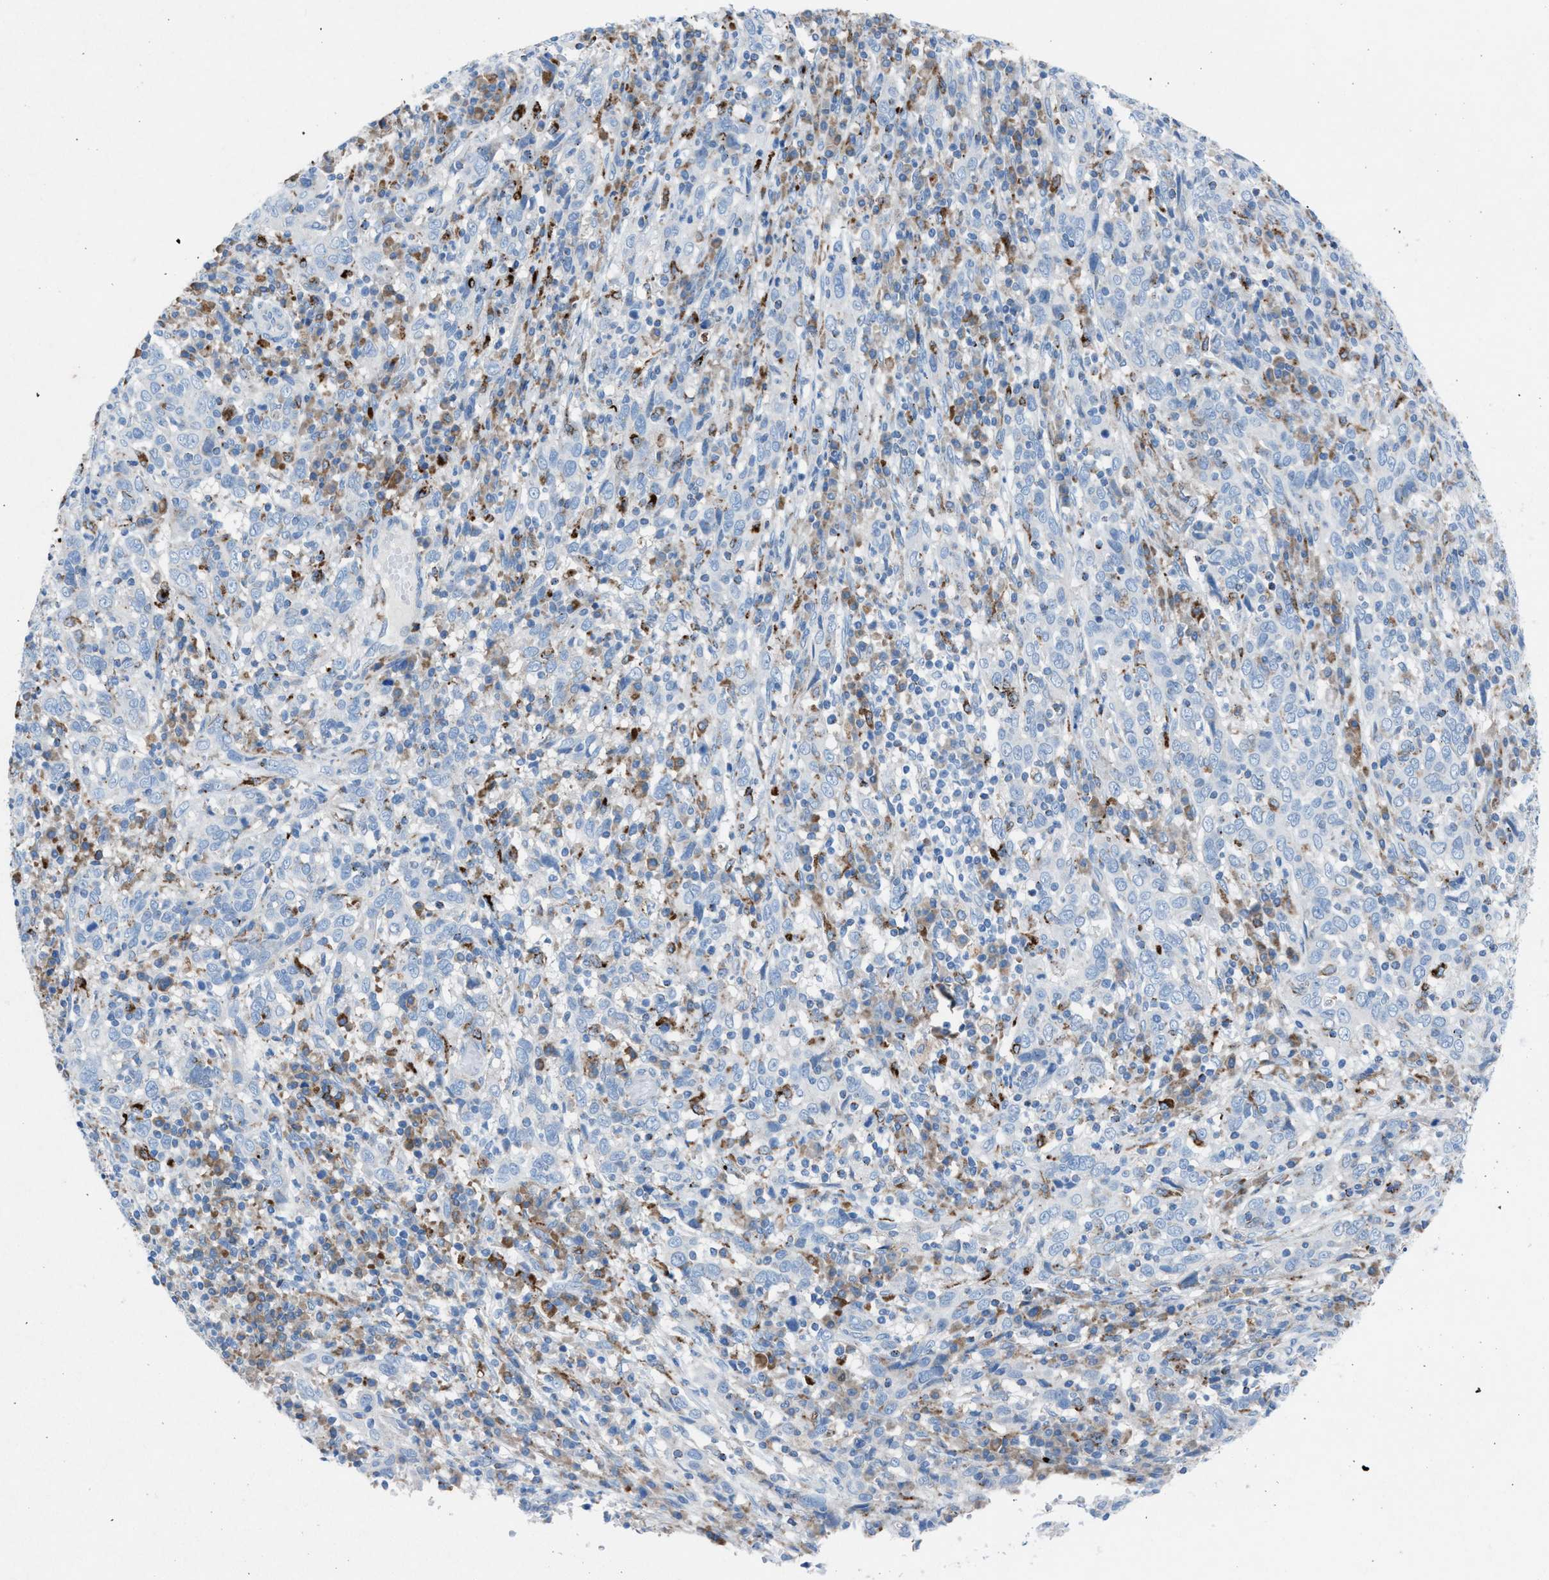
{"staining": {"intensity": "negative", "quantity": "none", "location": "none"}, "tissue": "cervical cancer", "cell_type": "Tumor cells", "image_type": "cancer", "snomed": [{"axis": "morphology", "description": "Squamous cell carcinoma, NOS"}, {"axis": "topography", "description": "Cervix"}], "caption": "IHC histopathology image of neoplastic tissue: cervical cancer (squamous cell carcinoma) stained with DAB (3,3'-diaminobenzidine) shows no significant protein staining in tumor cells. The staining was performed using DAB to visualize the protein expression in brown, while the nuclei were stained in blue with hematoxylin (Magnification: 20x).", "gene": "CD1B", "patient": {"sex": "female", "age": 46}}